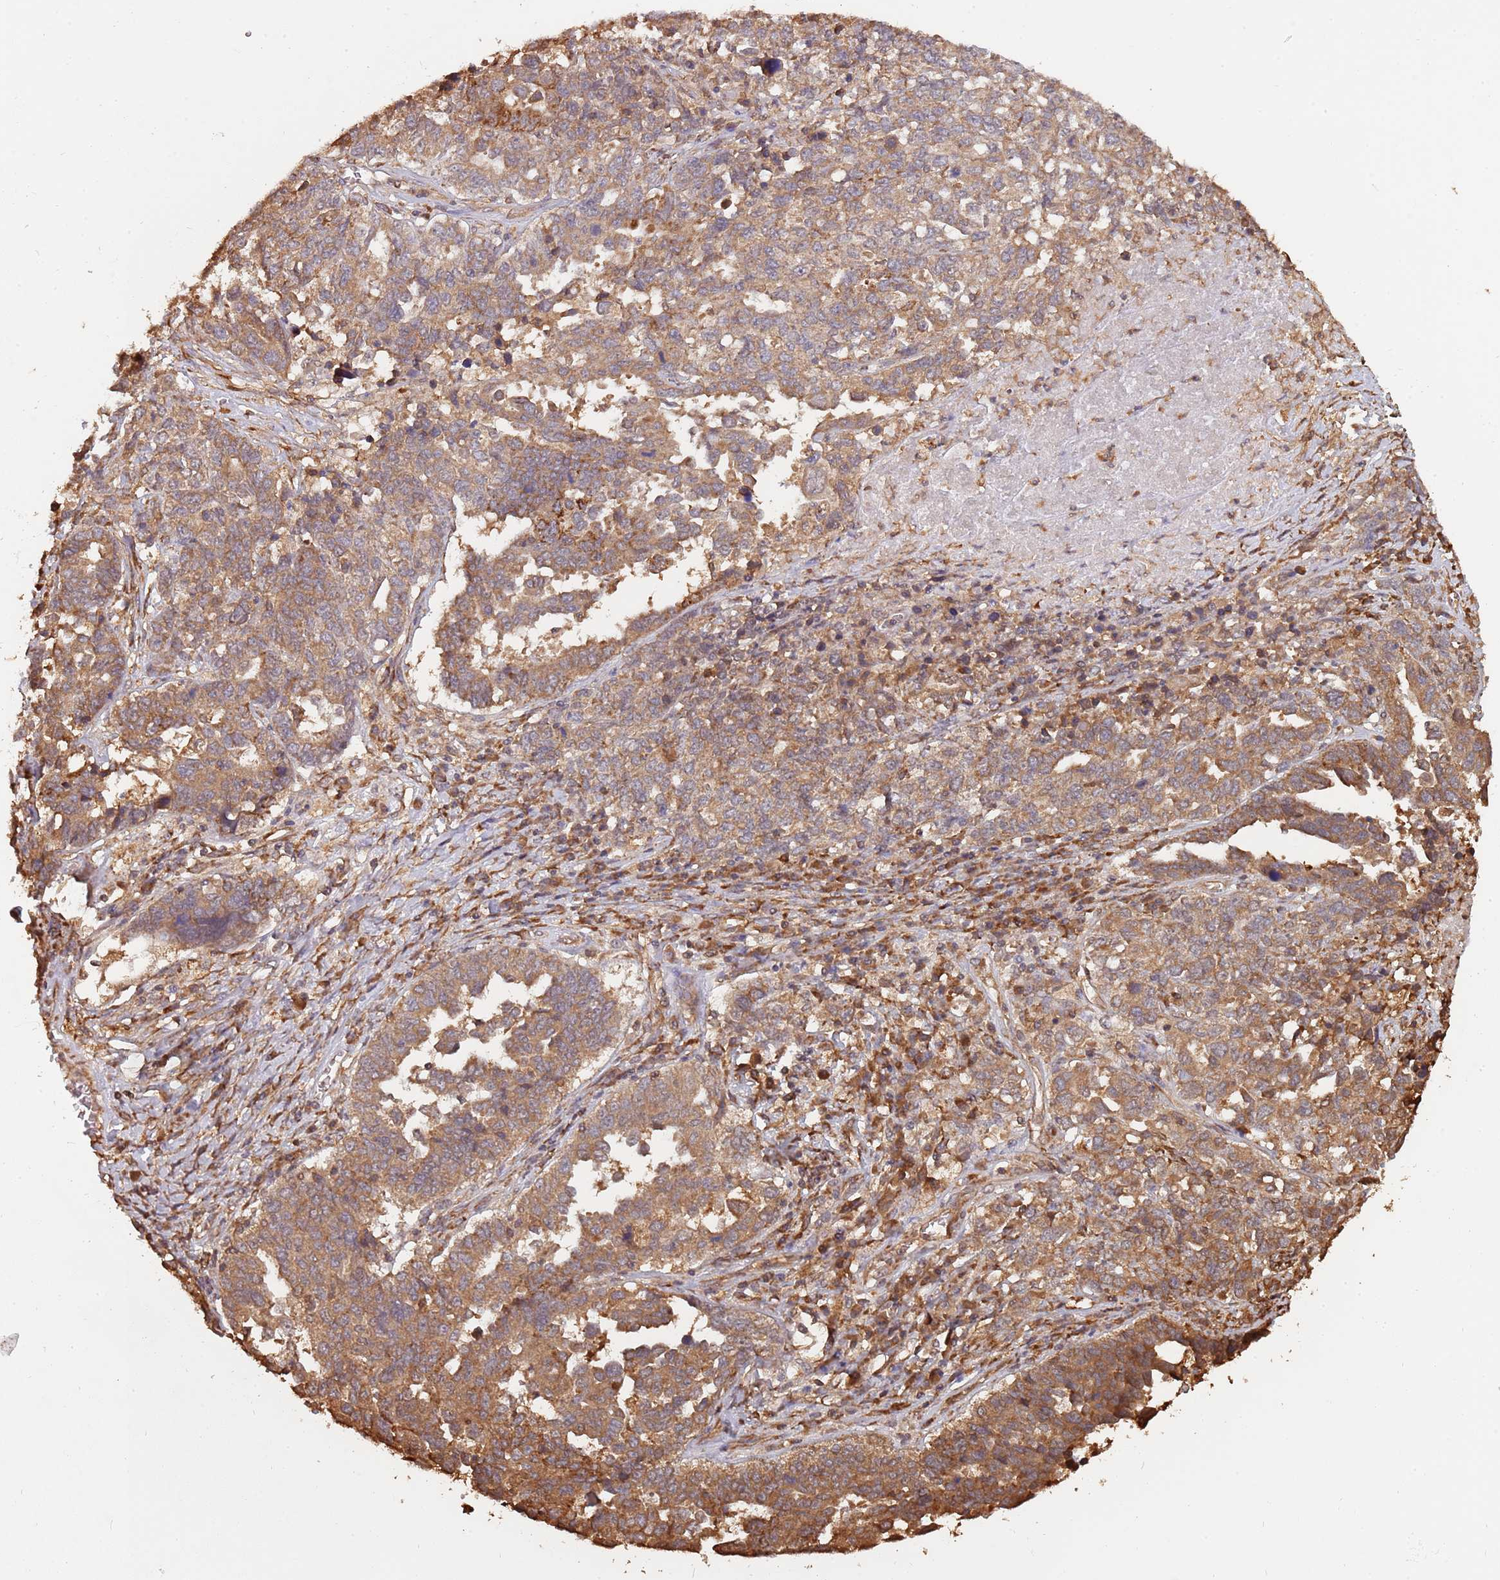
{"staining": {"intensity": "moderate", "quantity": ">75%", "location": "cytoplasmic/membranous"}, "tissue": "ovarian cancer", "cell_type": "Tumor cells", "image_type": "cancer", "snomed": [{"axis": "morphology", "description": "Carcinoma, endometroid"}, {"axis": "topography", "description": "Ovary"}], "caption": "Approximately >75% of tumor cells in human ovarian cancer (endometroid carcinoma) show moderate cytoplasmic/membranous protein positivity as visualized by brown immunohistochemical staining.", "gene": "COG4", "patient": {"sex": "female", "age": 62}}